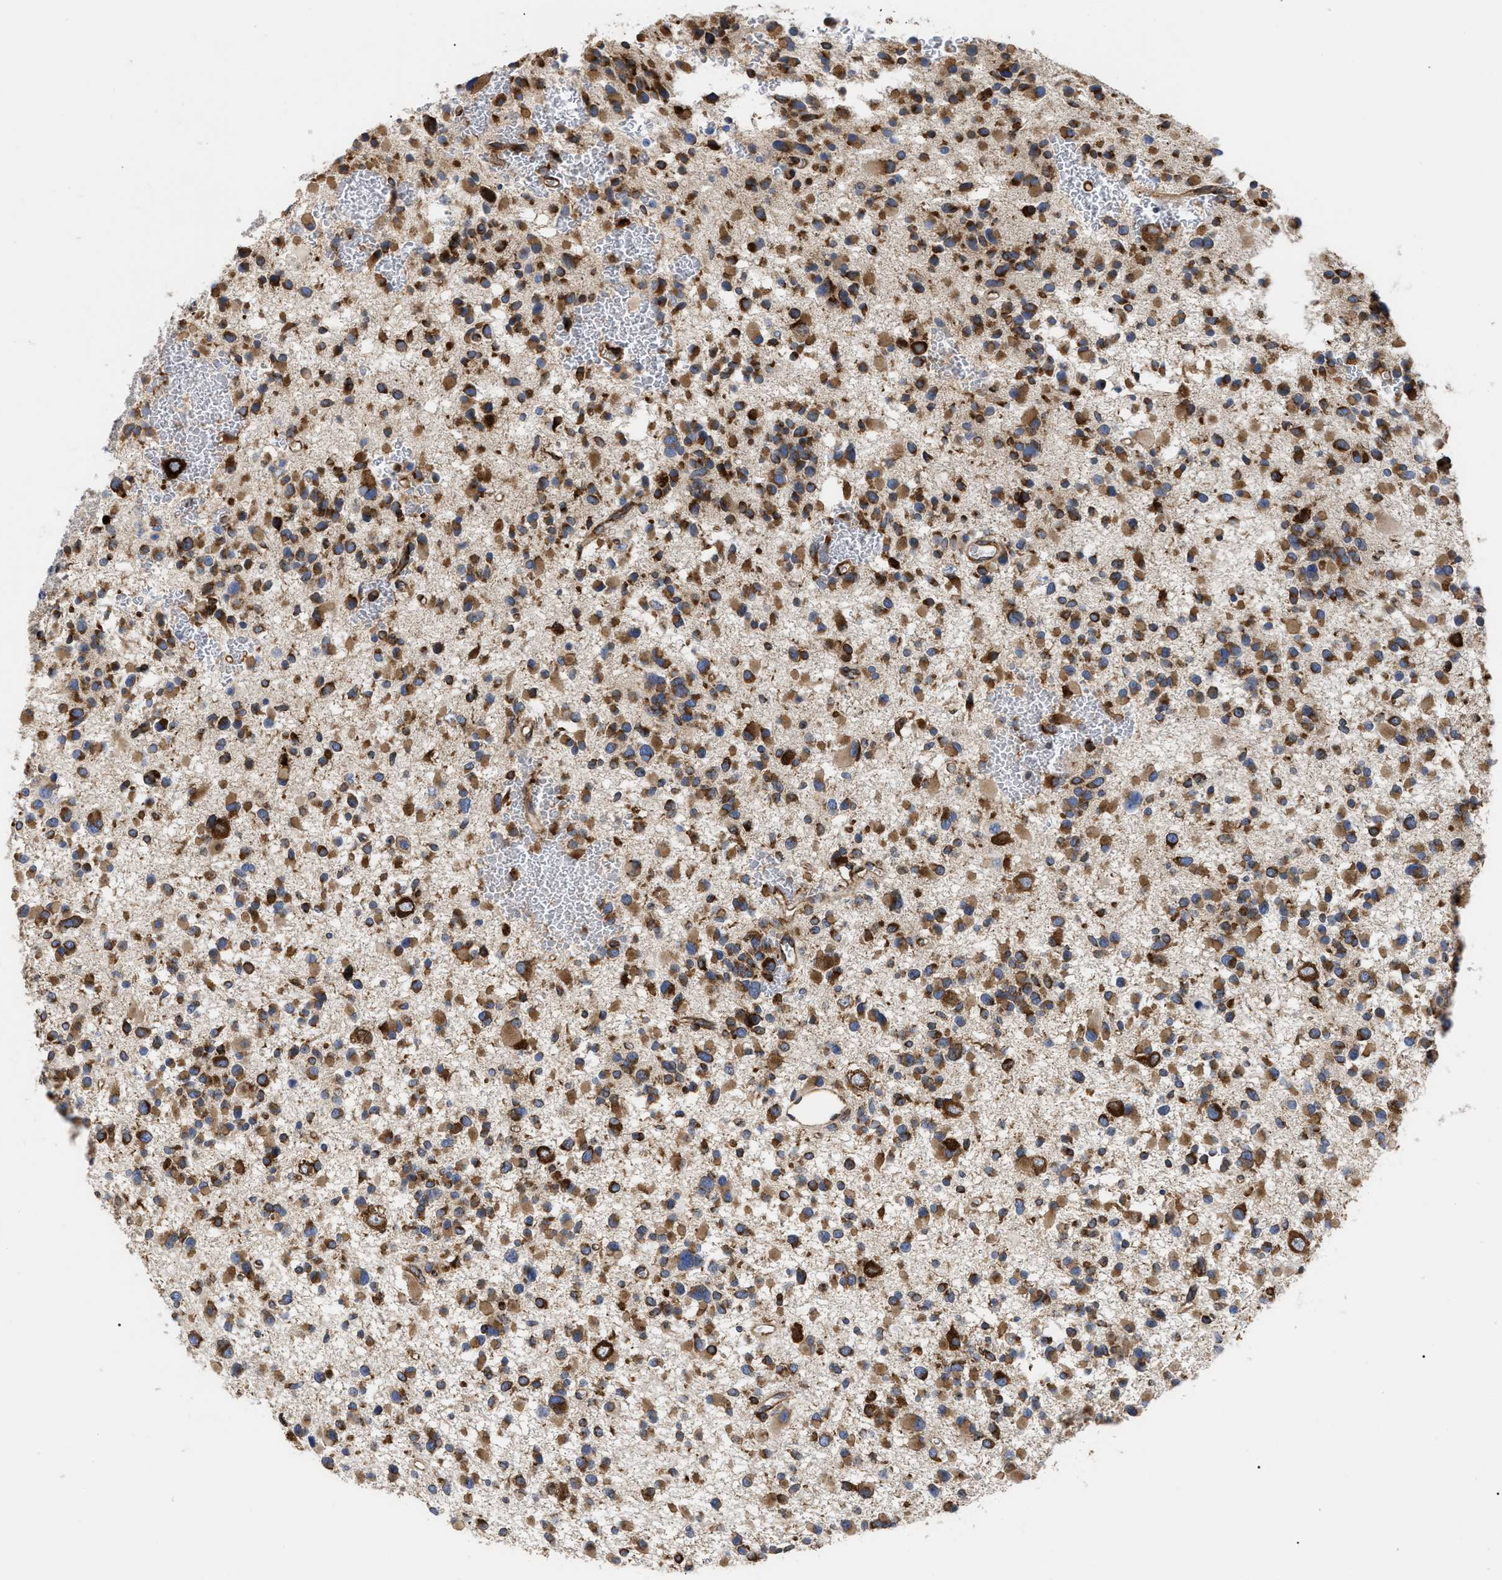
{"staining": {"intensity": "moderate", "quantity": ">75%", "location": "cytoplasmic/membranous"}, "tissue": "glioma", "cell_type": "Tumor cells", "image_type": "cancer", "snomed": [{"axis": "morphology", "description": "Glioma, malignant, Low grade"}, {"axis": "topography", "description": "Brain"}], "caption": "This is a photomicrograph of IHC staining of malignant low-grade glioma, which shows moderate staining in the cytoplasmic/membranous of tumor cells.", "gene": "FAM120A", "patient": {"sex": "female", "age": 22}}